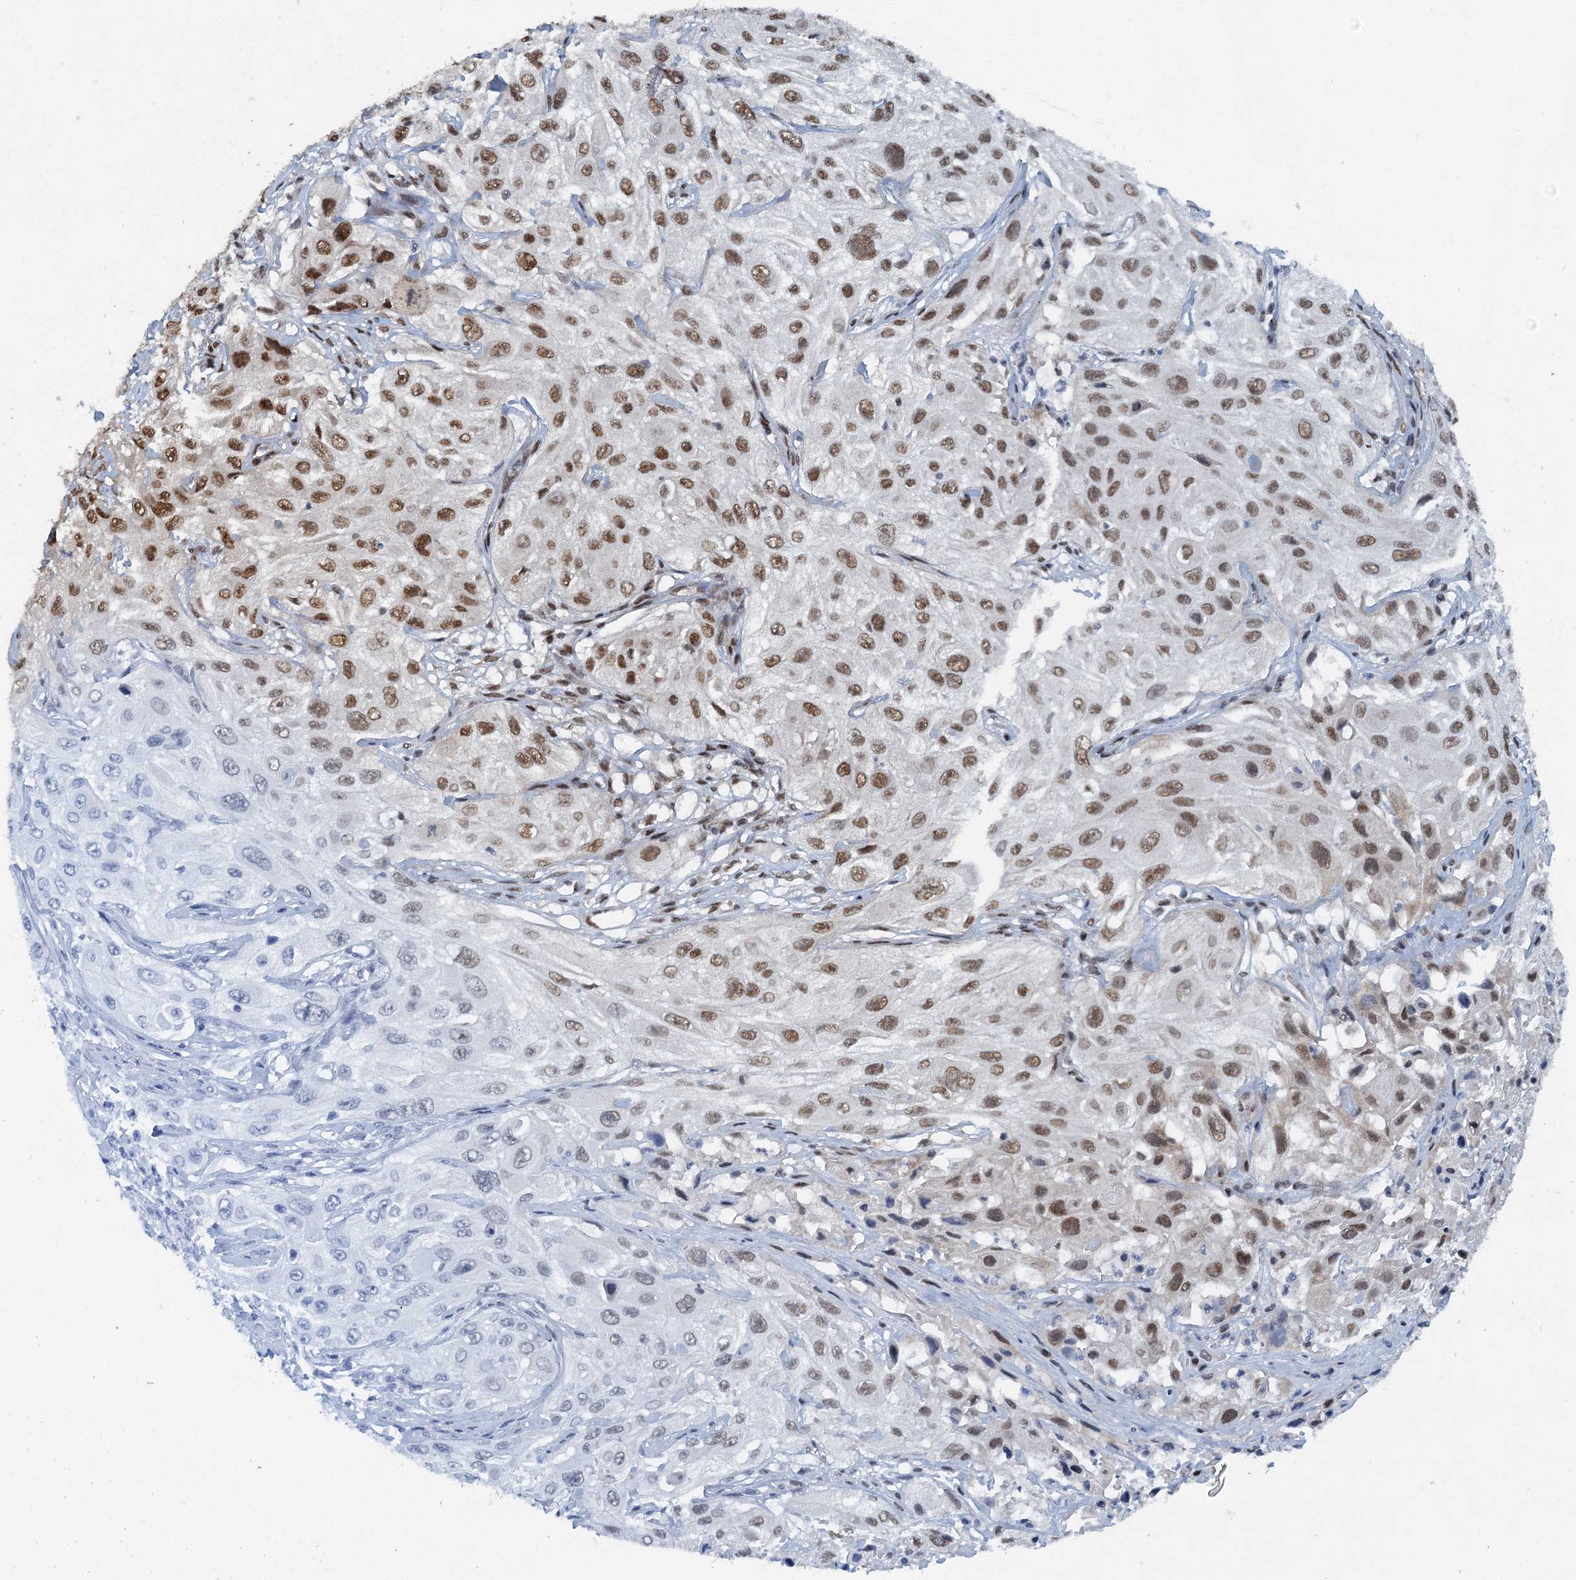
{"staining": {"intensity": "moderate", "quantity": ">75%", "location": "nuclear"}, "tissue": "cervical cancer", "cell_type": "Tumor cells", "image_type": "cancer", "snomed": [{"axis": "morphology", "description": "Squamous cell carcinoma, NOS"}, {"axis": "topography", "description": "Cervix"}], "caption": "There is medium levels of moderate nuclear staining in tumor cells of cervical cancer, as demonstrated by immunohistochemical staining (brown color).", "gene": "MTA3", "patient": {"sex": "female", "age": 42}}